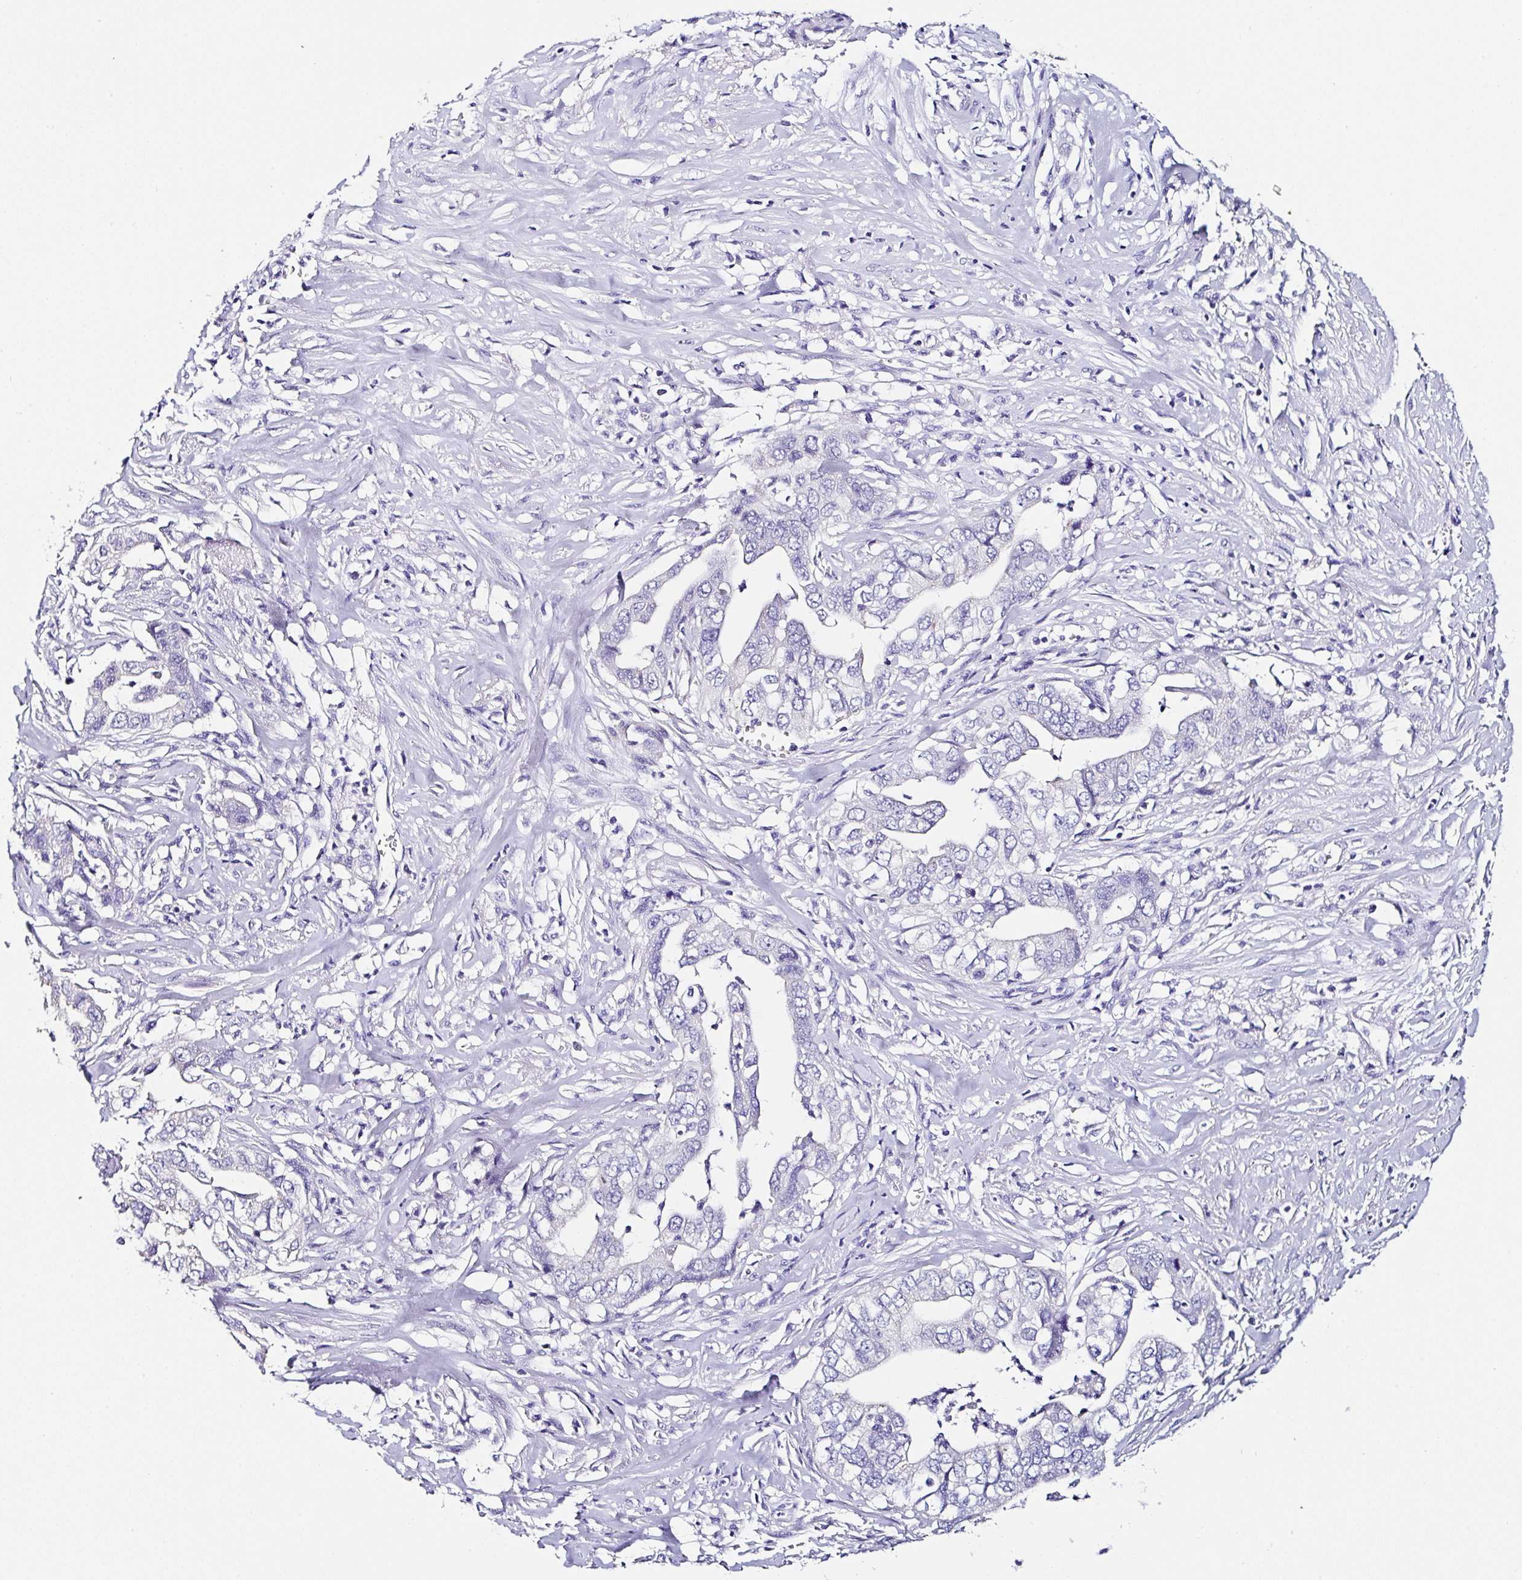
{"staining": {"intensity": "negative", "quantity": "none", "location": "none"}, "tissue": "liver cancer", "cell_type": "Tumor cells", "image_type": "cancer", "snomed": [{"axis": "morphology", "description": "Cholangiocarcinoma"}, {"axis": "topography", "description": "Liver"}], "caption": "Cholangiocarcinoma (liver) stained for a protein using IHC shows no staining tumor cells.", "gene": "TMPRSS11E", "patient": {"sex": "female", "age": 79}}